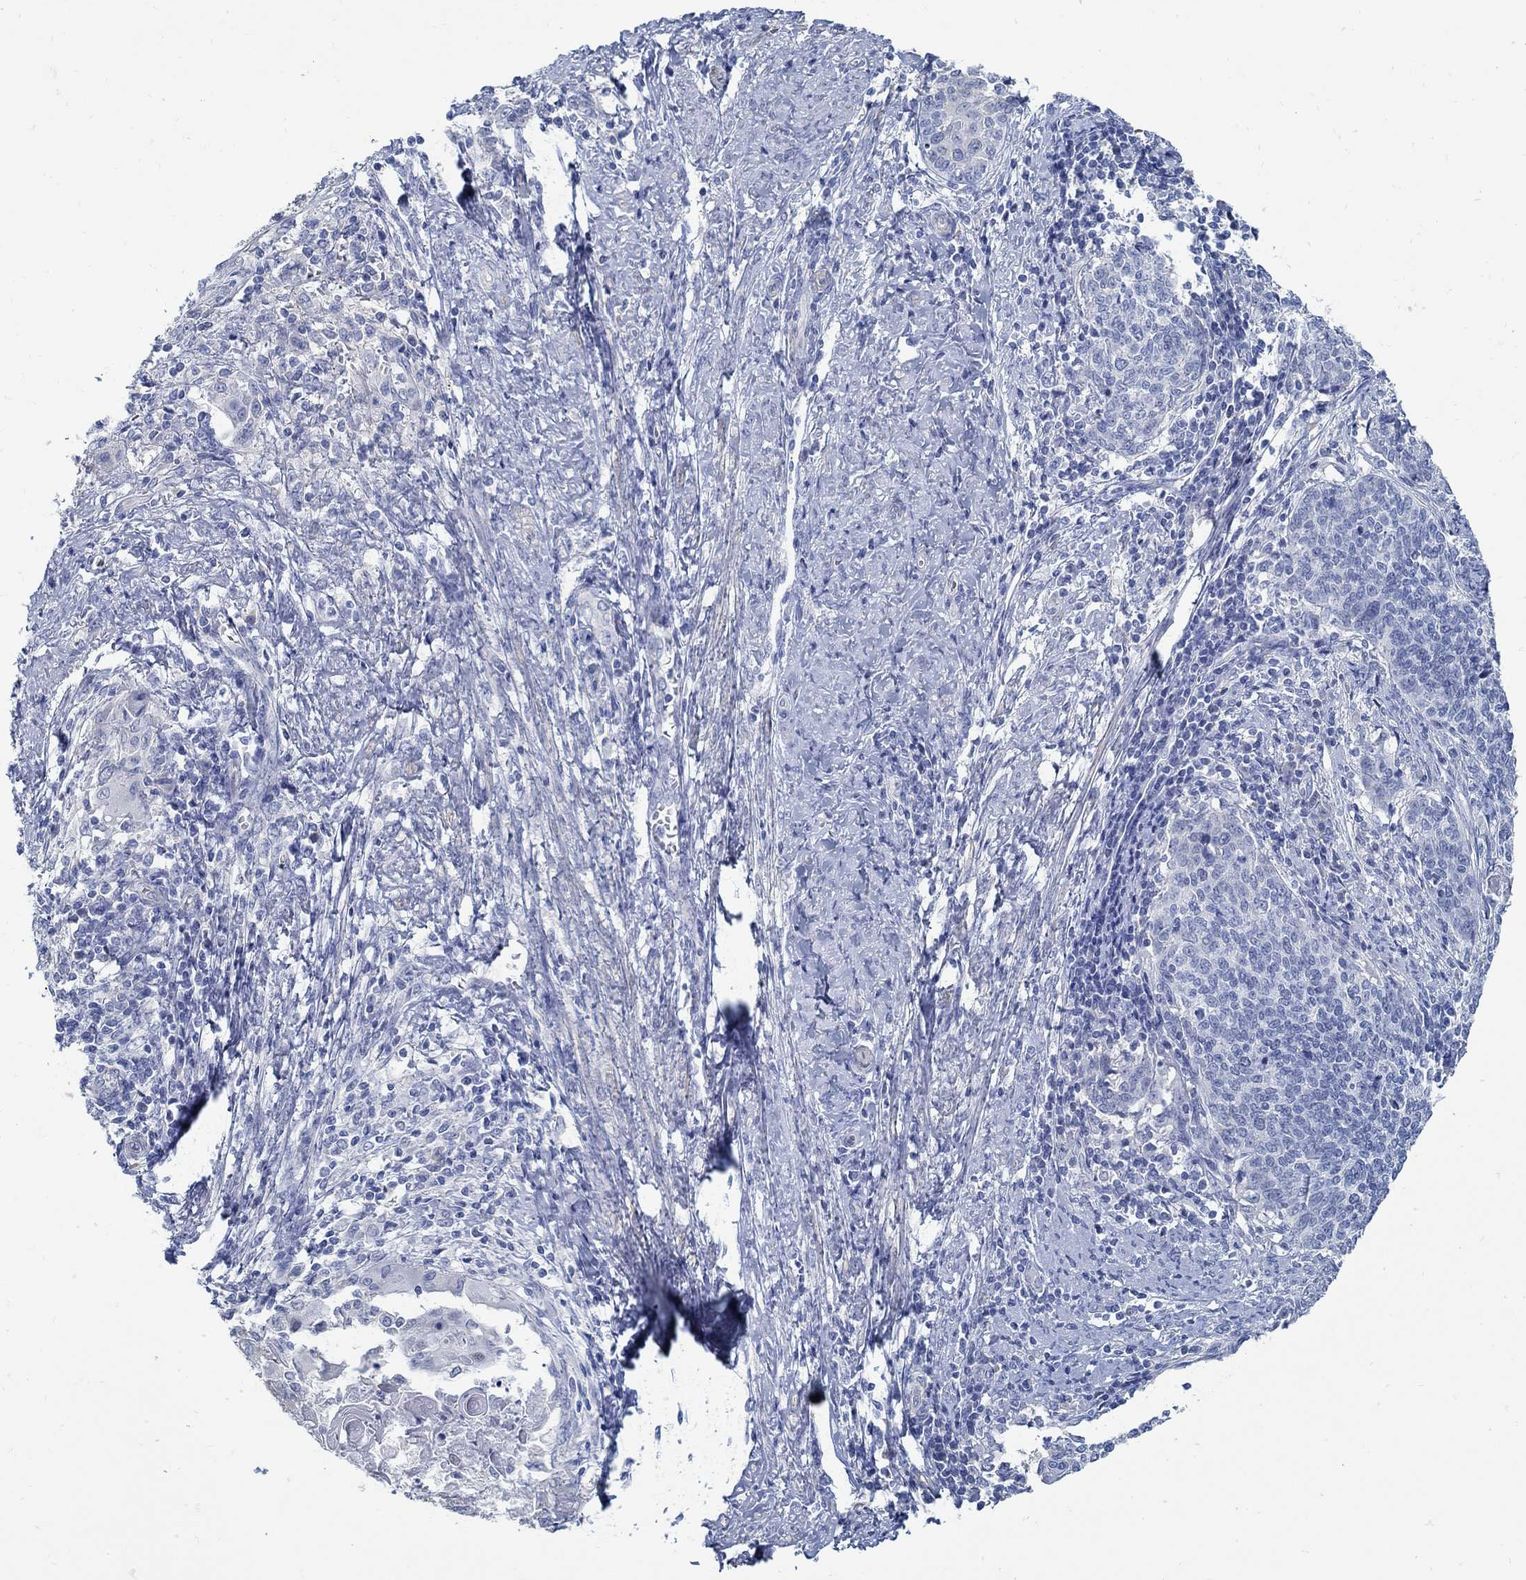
{"staining": {"intensity": "negative", "quantity": "none", "location": "none"}, "tissue": "cervical cancer", "cell_type": "Tumor cells", "image_type": "cancer", "snomed": [{"axis": "morphology", "description": "Squamous cell carcinoma, NOS"}, {"axis": "topography", "description": "Cervix"}], "caption": "Image shows no significant protein positivity in tumor cells of cervical squamous cell carcinoma.", "gene": "C15orf39", "patient": {"sex": "female", "age": 39}}